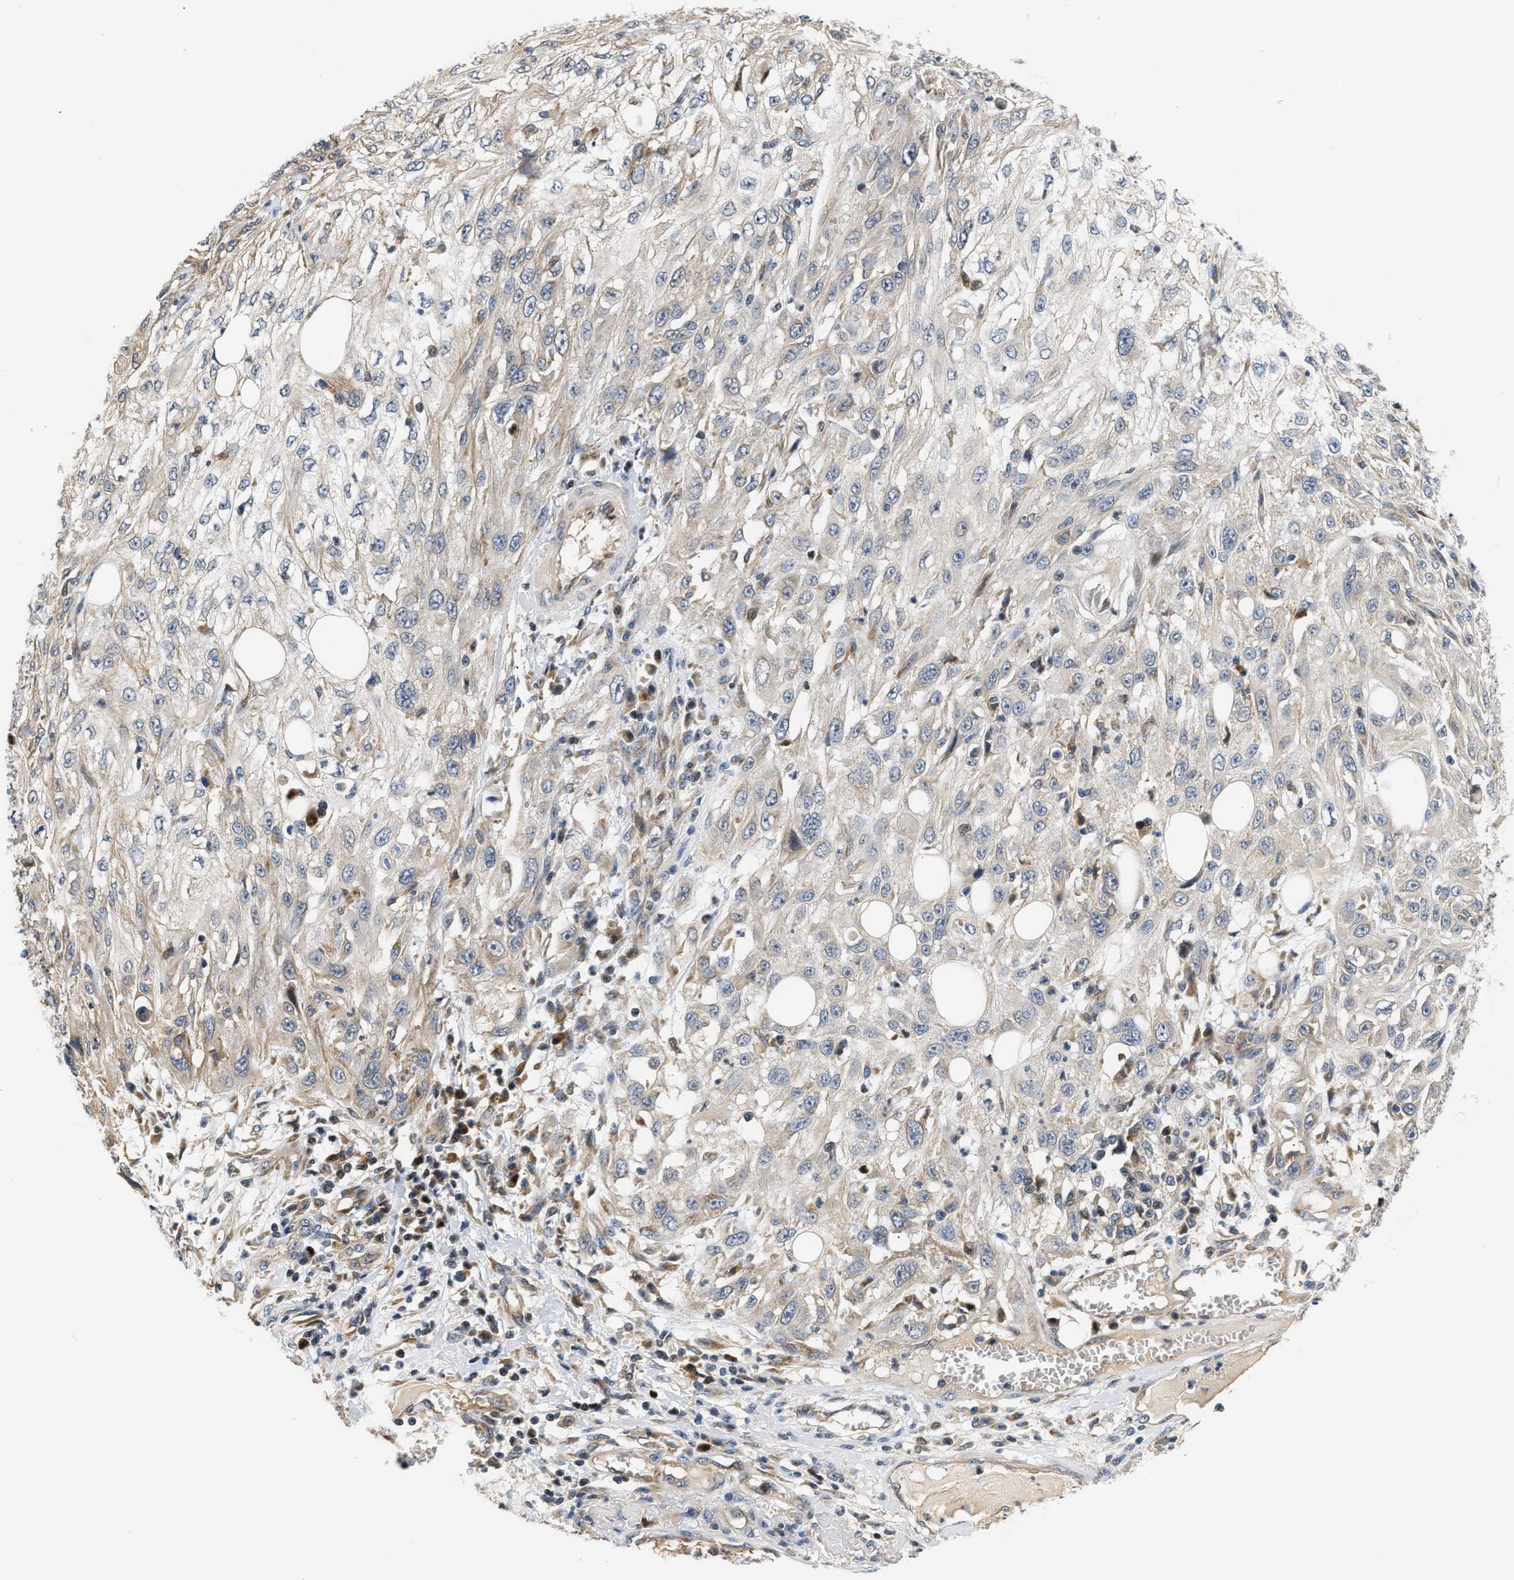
{"staining": {"intensity": "weak", "quantity": "<25%", "location": "cytoplasmic/membranous"}, "tissue": "skin cancer", "cell_type": "Tumor cells", "image_type": "cancer", "snomed": [{"axis": "morphology", "description": "Squamous cell carcinoma, NOS"}, {"axis": "topography", "description": "Skin"}], "caption": "Immunohistochemistry (IHC) micrograph of skin squamous cell carcinoma stained for a protein (brown), which displays no positivity in tumor cells.", "gene": "TNIP2", "patient": {"sex": "male", "age": 75}}